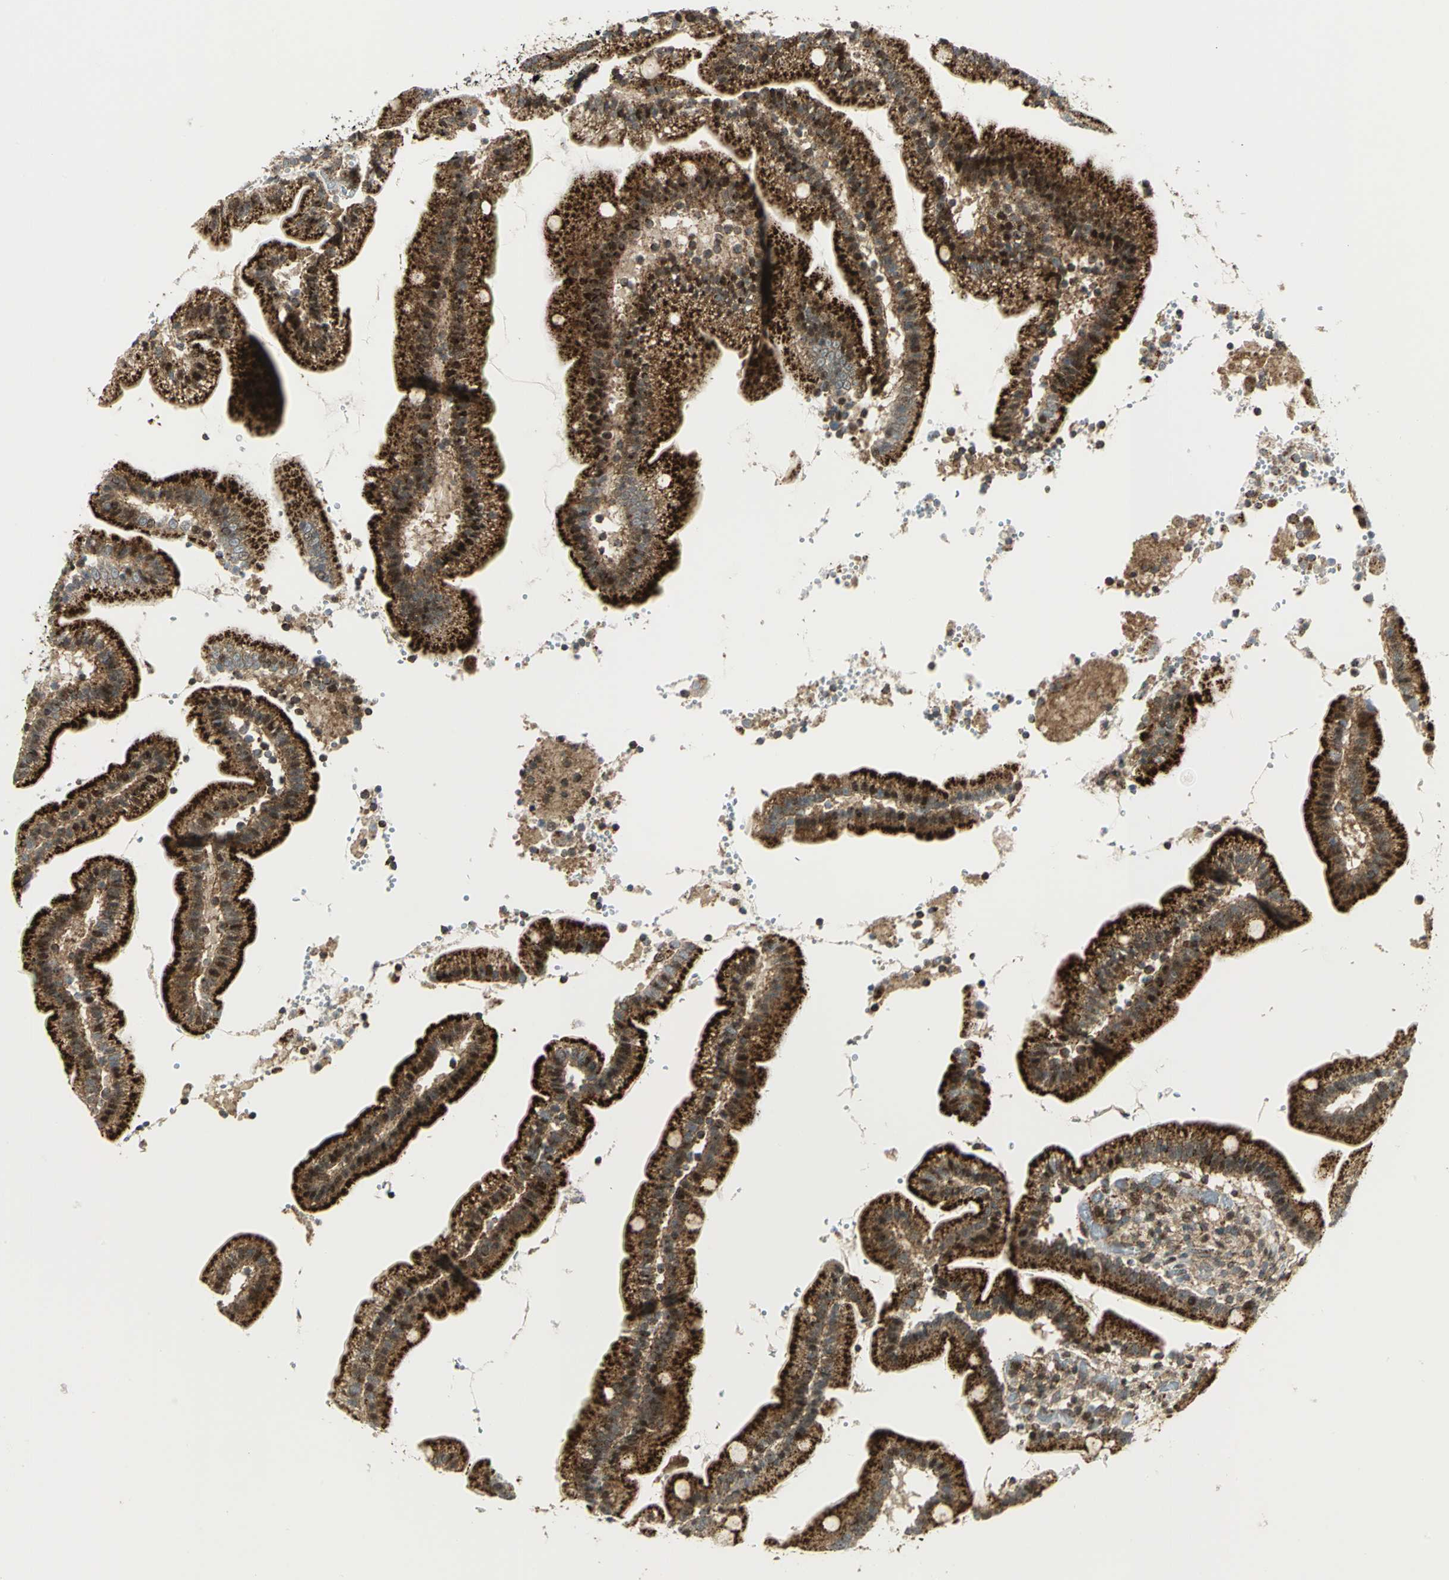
{"staining": {"intensity": "strong", "quantity": ">75%", "location": "cytoplasmic/membranous"}, "tissue": "duodenum", "cell_type": "Glandular cells", "image_type": "normal", "snomed": [{"axis": "morphology", "description": "Normal tissue, NOS"}, {"axis": "topography", "description": "Duodenum"}], "caption": "Immunohistochemistry image of normal duodenum stained for a protein (brown), which reveals high levels of strong cytoplasmic/membranous expression in about >75% of glandular cells.", "gene": "ATP6V1A", "patient": {"sex": "male", "age": 66}}